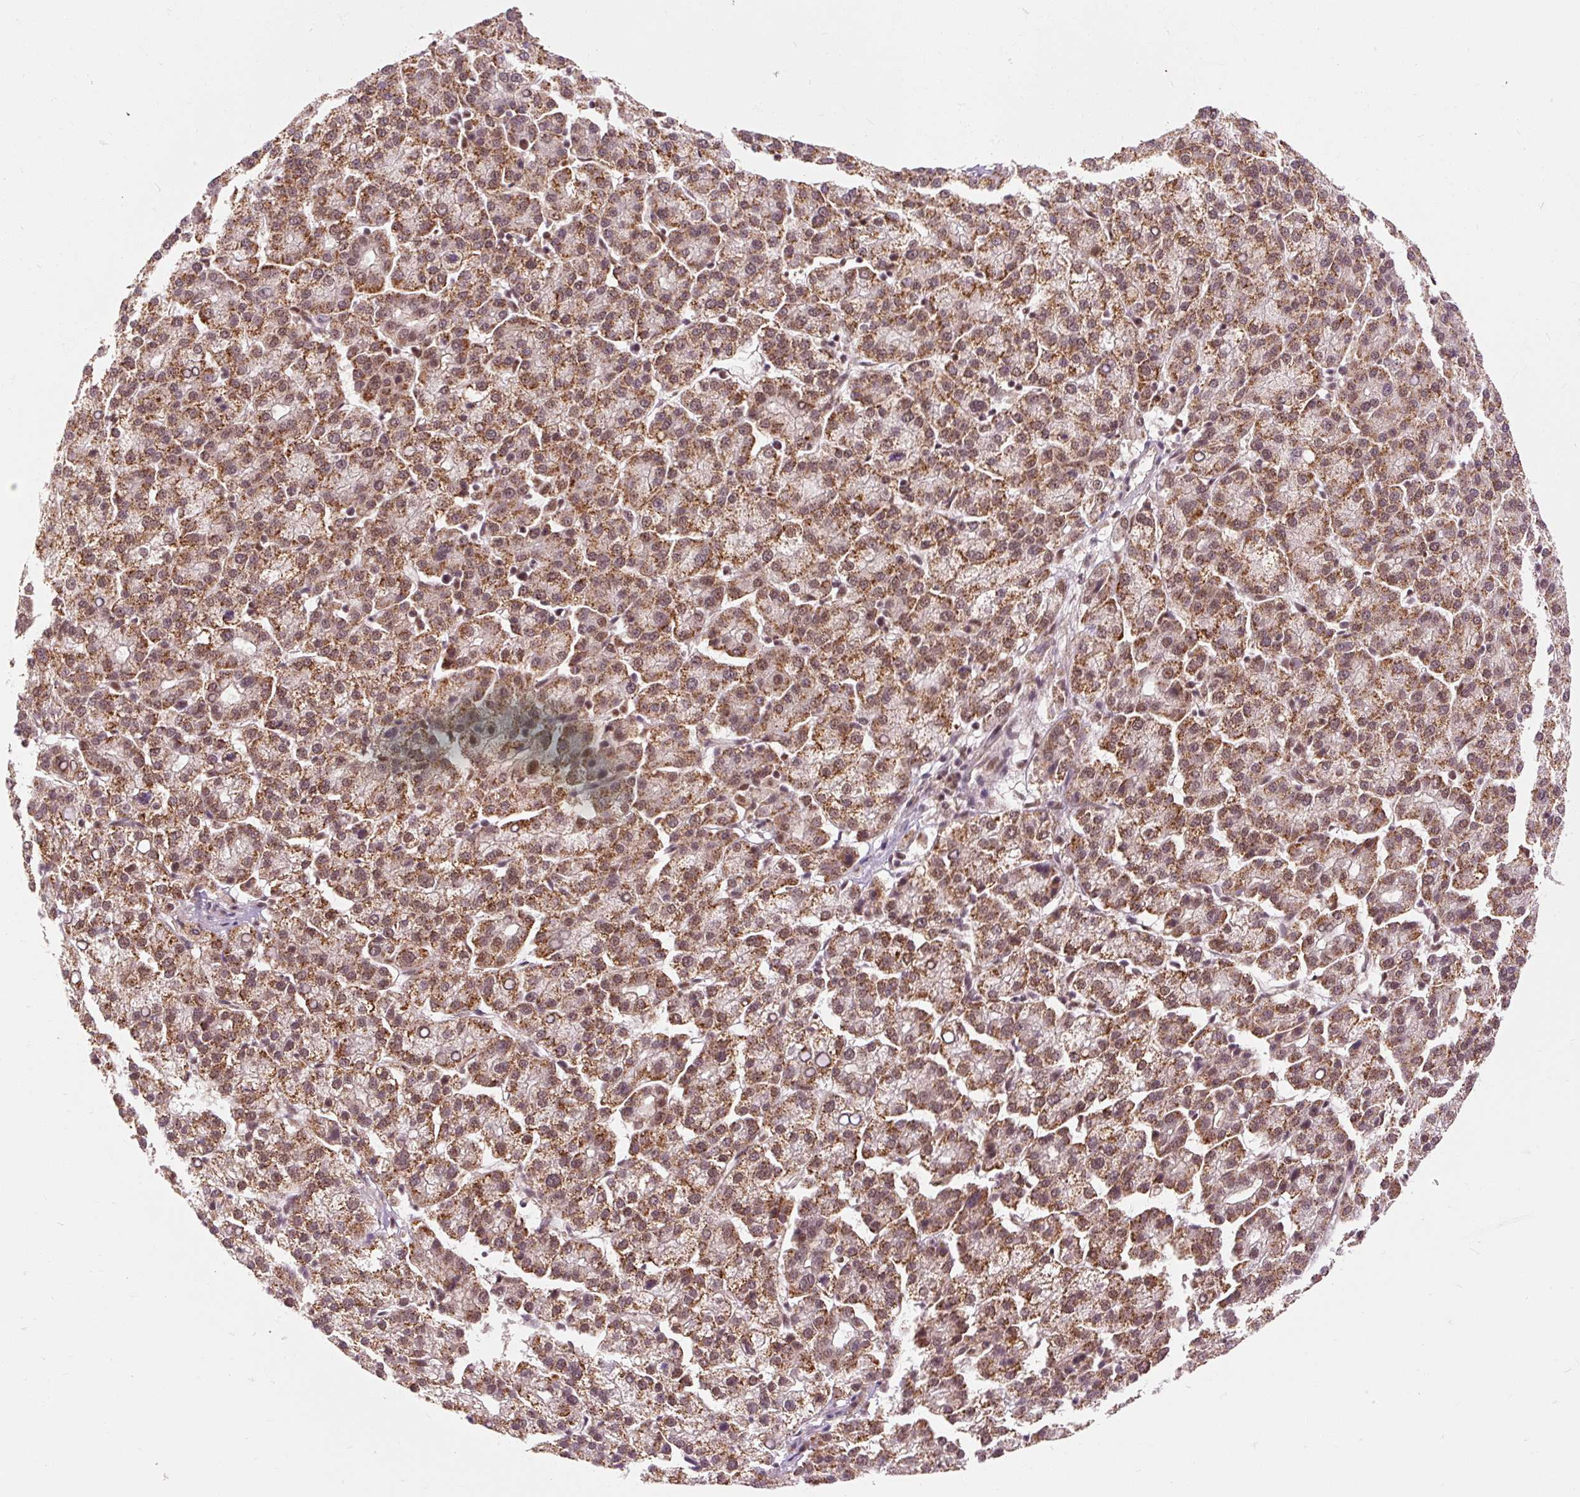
{"staining": {"intensity": "moderate", "quantity": ">75%", "location": "cytoplasmic/membranous,nuclear"}, "tissue": "liver cancer", "cell_type": "Tumor cells", "image_type": "cancer", "snomed": [{"axis": "morphology", "description": "Carcinoma, Hepatocellular, NOS"}, {"axis": "topography", "description": "Liver"}], "caption": "The immunohistochemical stain highlights moderate cytoplasmic/membranous and nuclear positivity in tumor cells of liver hepatocellular carcinoma tissue.", "gene": "CSTF1", "patient": {"sex": "female", "age": 58}}